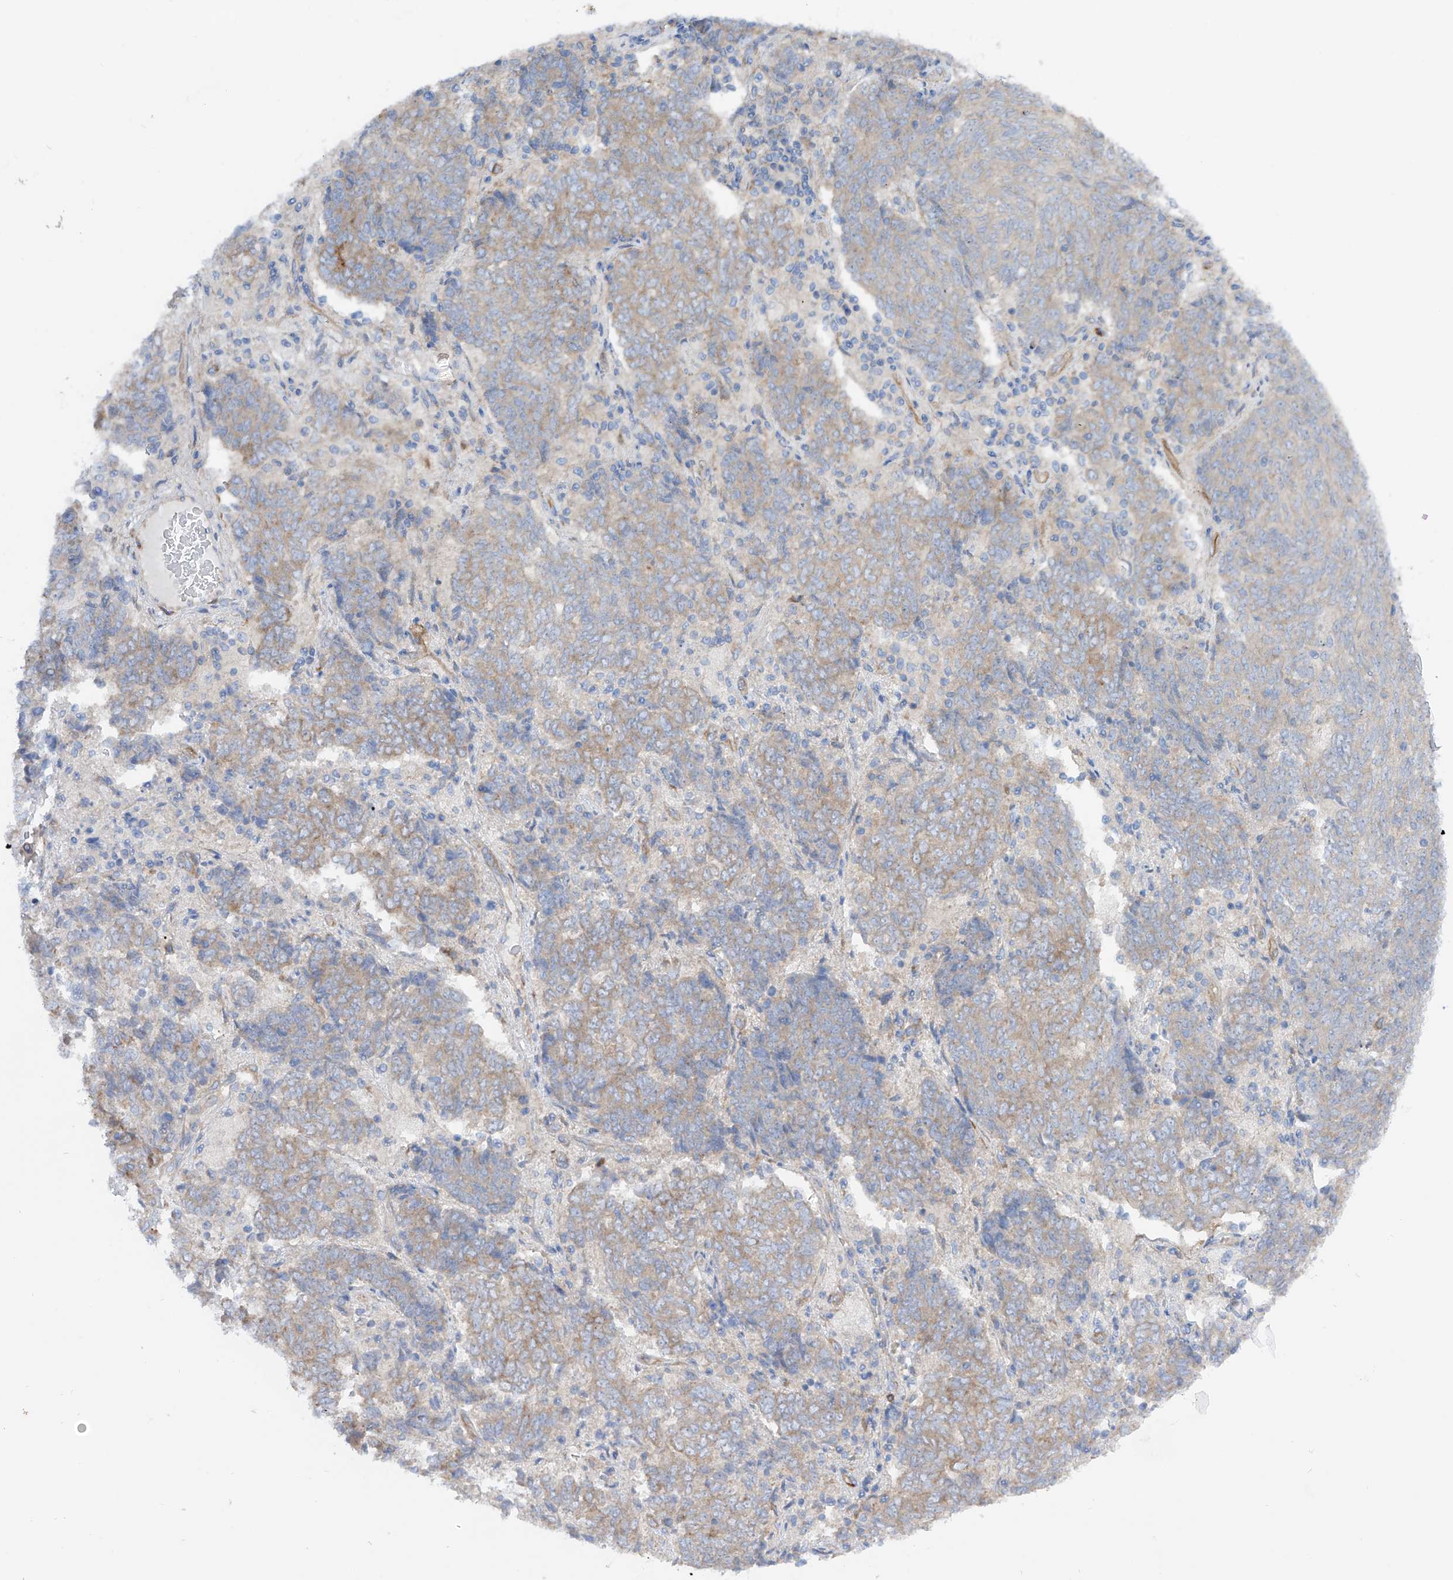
{"staining": {"intensity": "weak", "quantity": "25%-75%", "location": "cytoplasmic/membranous"}, "tissue": "endometrial cancer", "cell_type": "Tumor cells", "image_type": "cancer", "snomed": [{"axis": "morphology", "description": "Adenocarcinoma, NOS"}, {"axis": "topography", "description": "Endometrium"}], "caption": "Endometrial cancer (adenocarcinoma) tissue demonstrates weak cytoplasmic/membranous positivity in approximately 25%-75% of tumor cells (DAB (3,3'-diaminobenzidine) IHC, brown staining for protein, blue staining for nuclei).", "gene": "LCA5", "patient": {"sex": "female", "age": 80}}